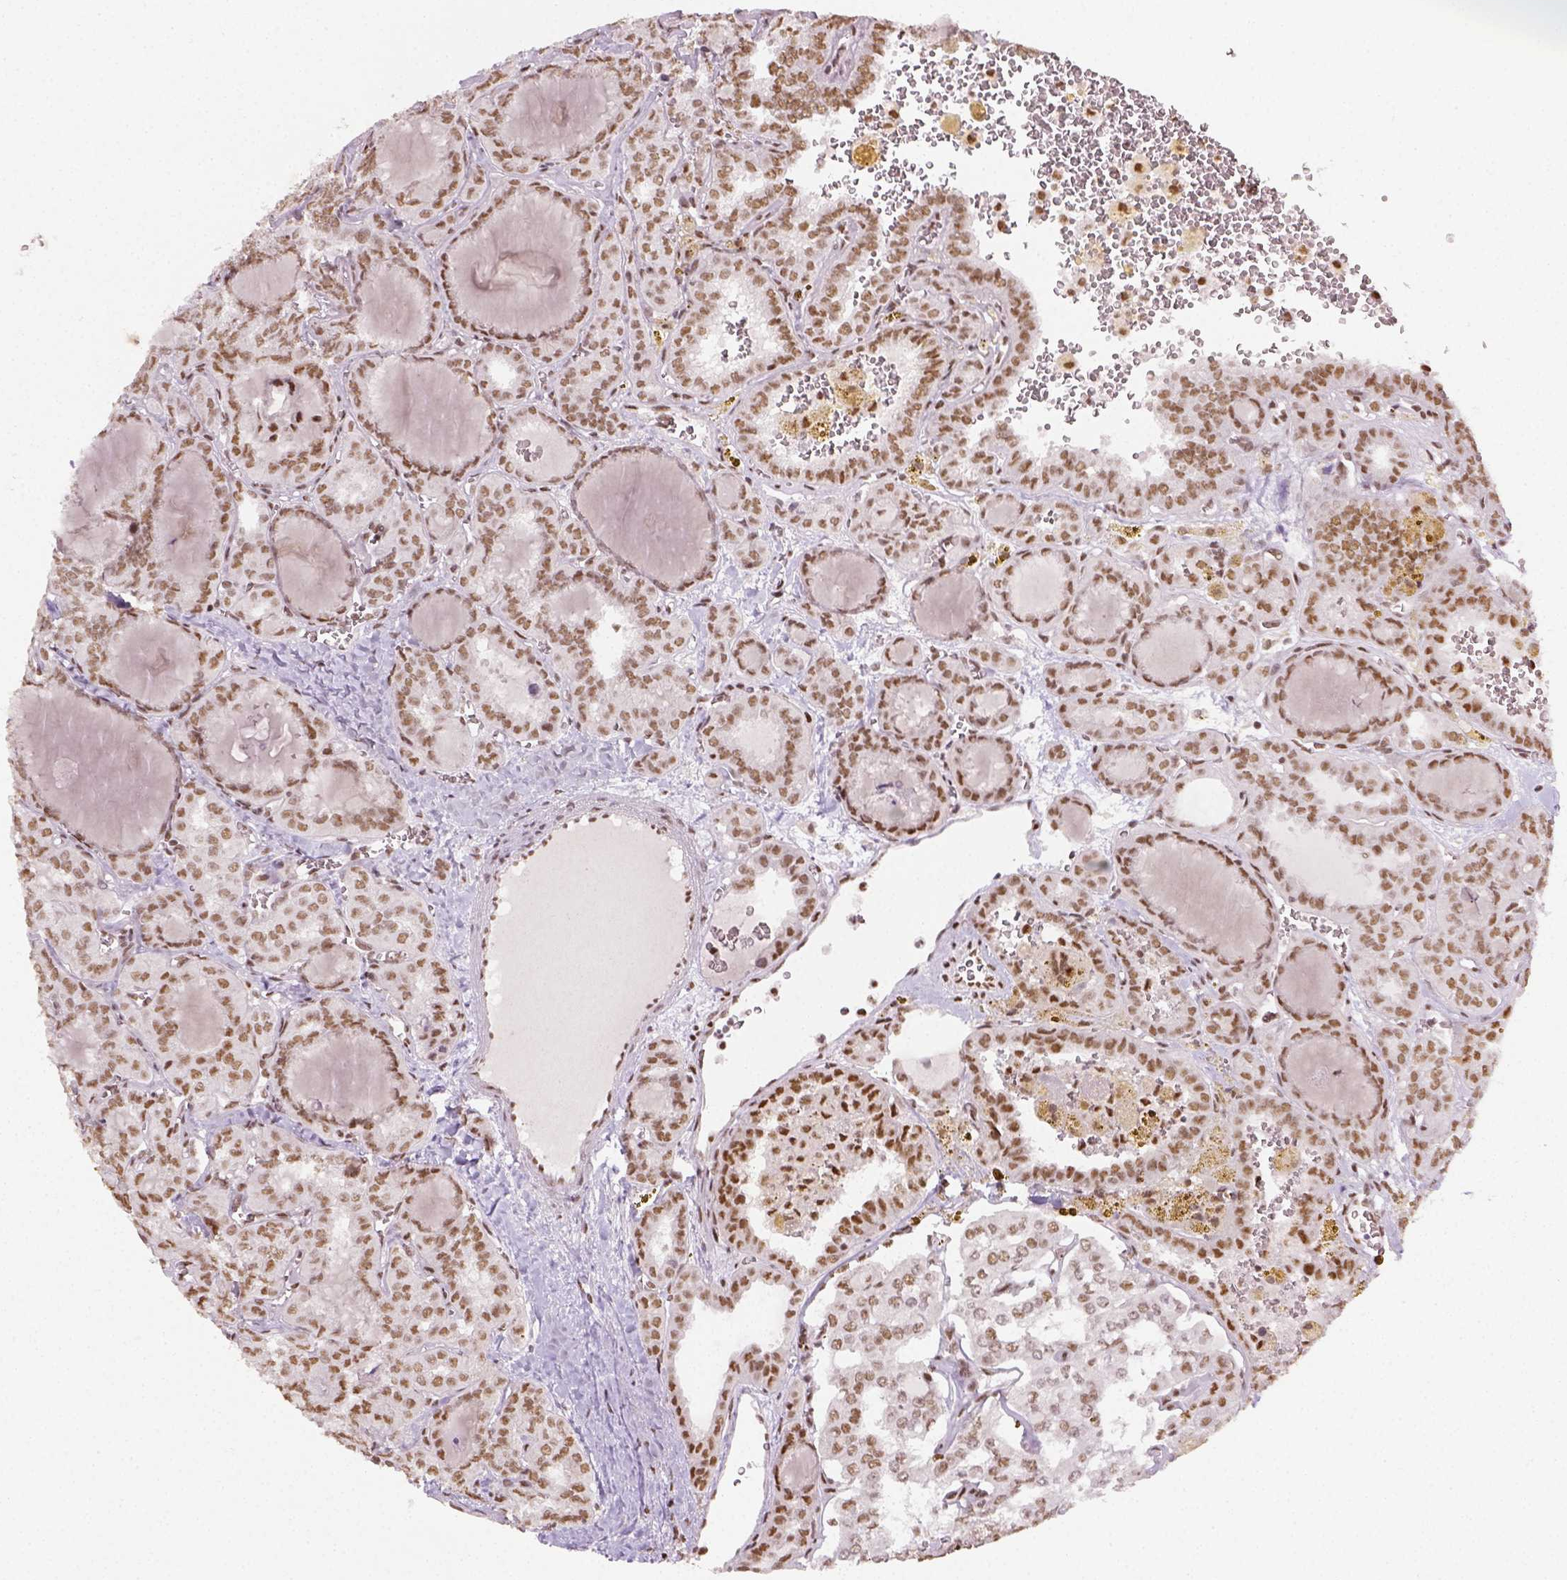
{"staining": {"intensity": "moderate", "quantity": ">75%", "location": "nuclear"}, "tissue": "thyroid cancer", "cell_type": "Tumor cells", "image_type": "cancer", "snomed": [{"axis": "morphology", "description": "Papillary adenocarcinoma, NOS"}, {"axis": "topography", "description": "Thyroid gland"}], "caption": "A medium amount of moderate nuclear expression is present in about >75% of tumor cells in thyroid cancer tissue. (Stains: DAB in brown, nuclei in blue, Microscopy: brightfield microscopy at high magnification).", "gene": "FANCE", "patient": {"sex": "female", "age": 41}}